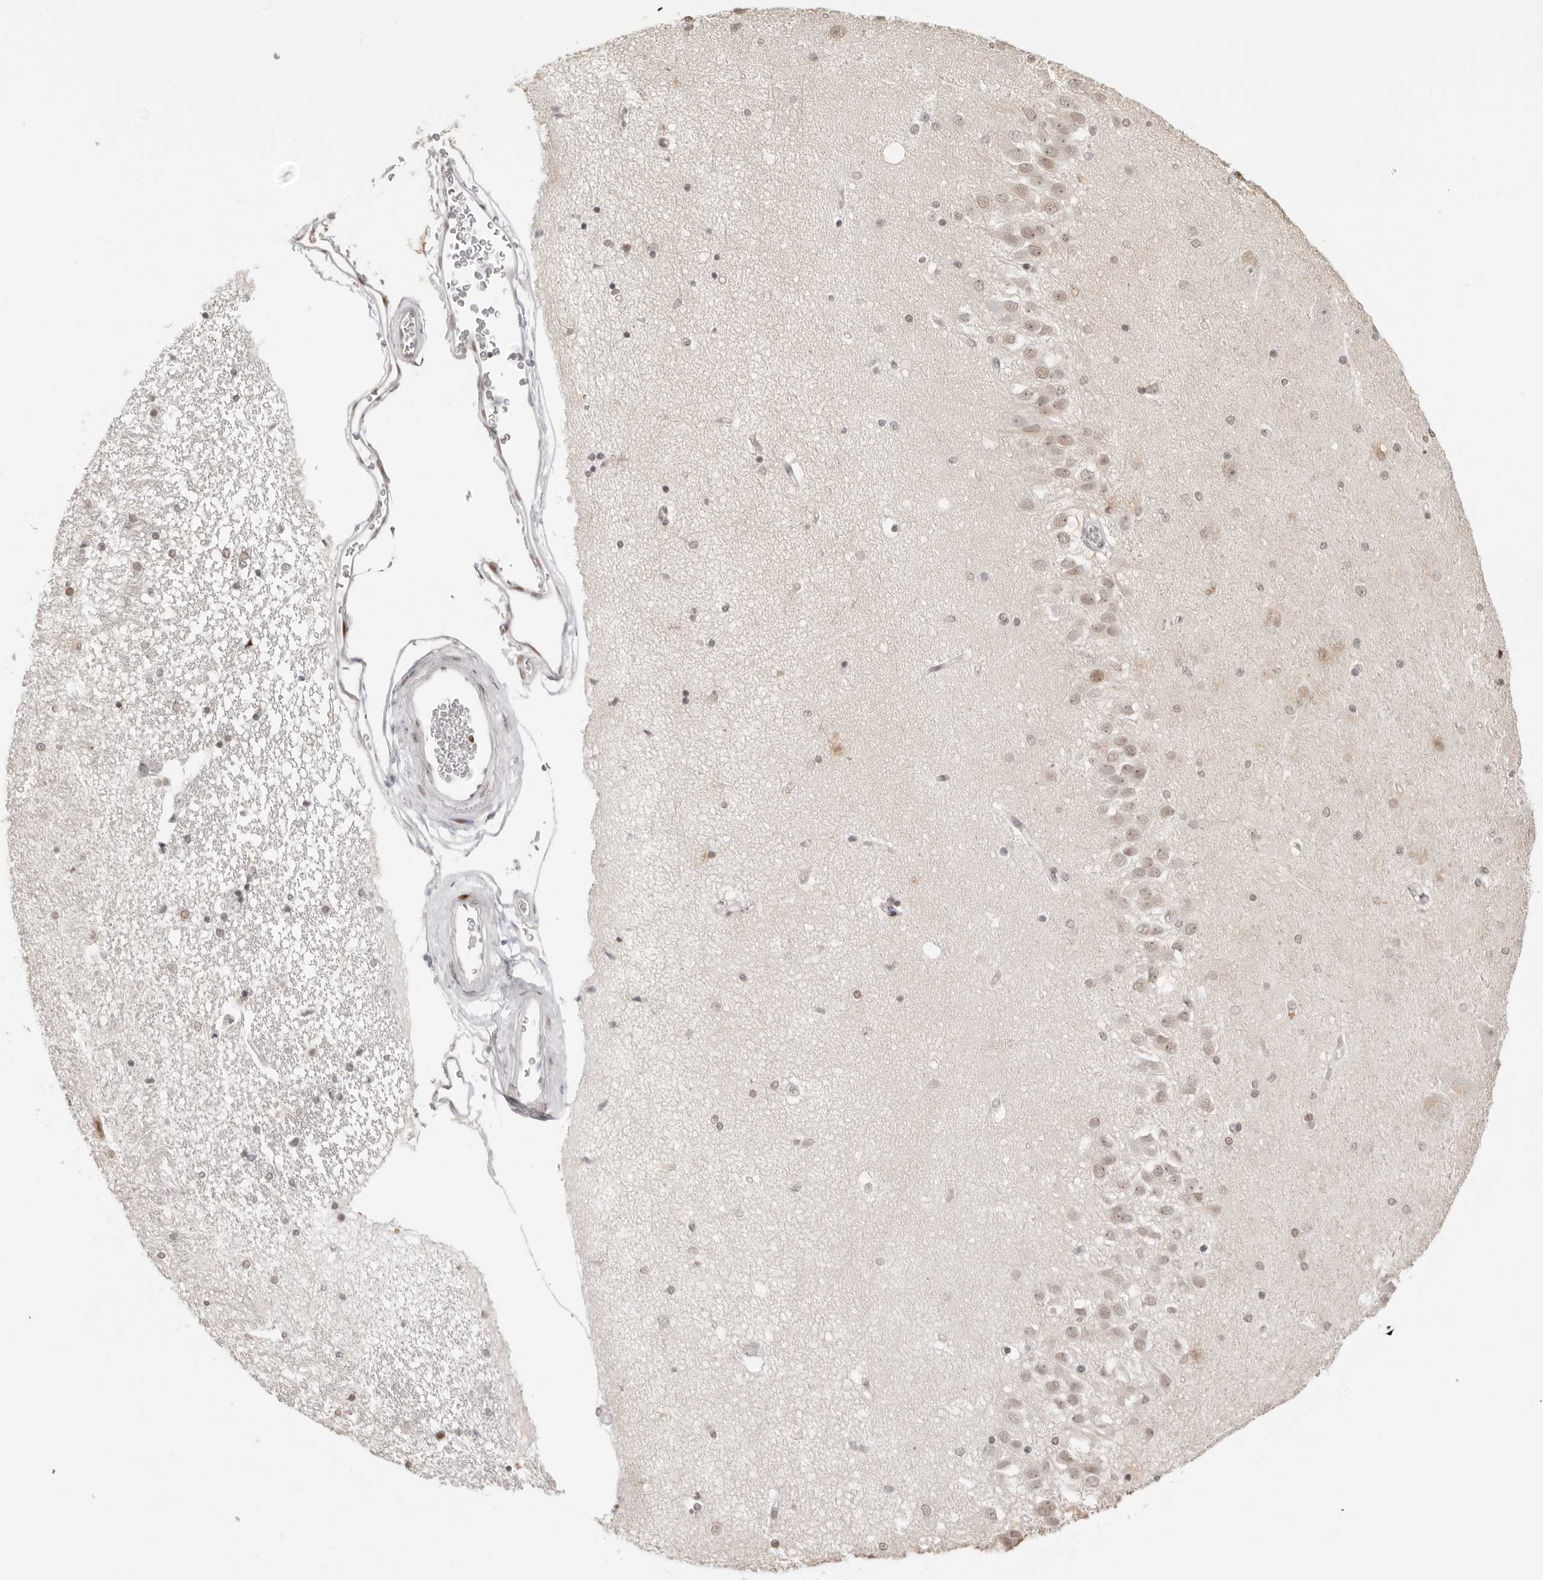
{"staining": {"intensity": "weak", "quantity": "<25%", "location": "nuclear"}, "tissue": "hippocampus", "cell_type": "Glial cells", "image_type": "normal", "snomed": [{"axis": "morphology", "description": "Normal tissue, NOS"}, {"axis": "topography", "description": "Hippocampus"}], "caption": "A high-resolution histopathology image shows IHC staining of unremarkable hippocampus, which shows no significant staining in glial cells.", "gene": "RNF146", "patient": {"sex": "female", "age": 54}}